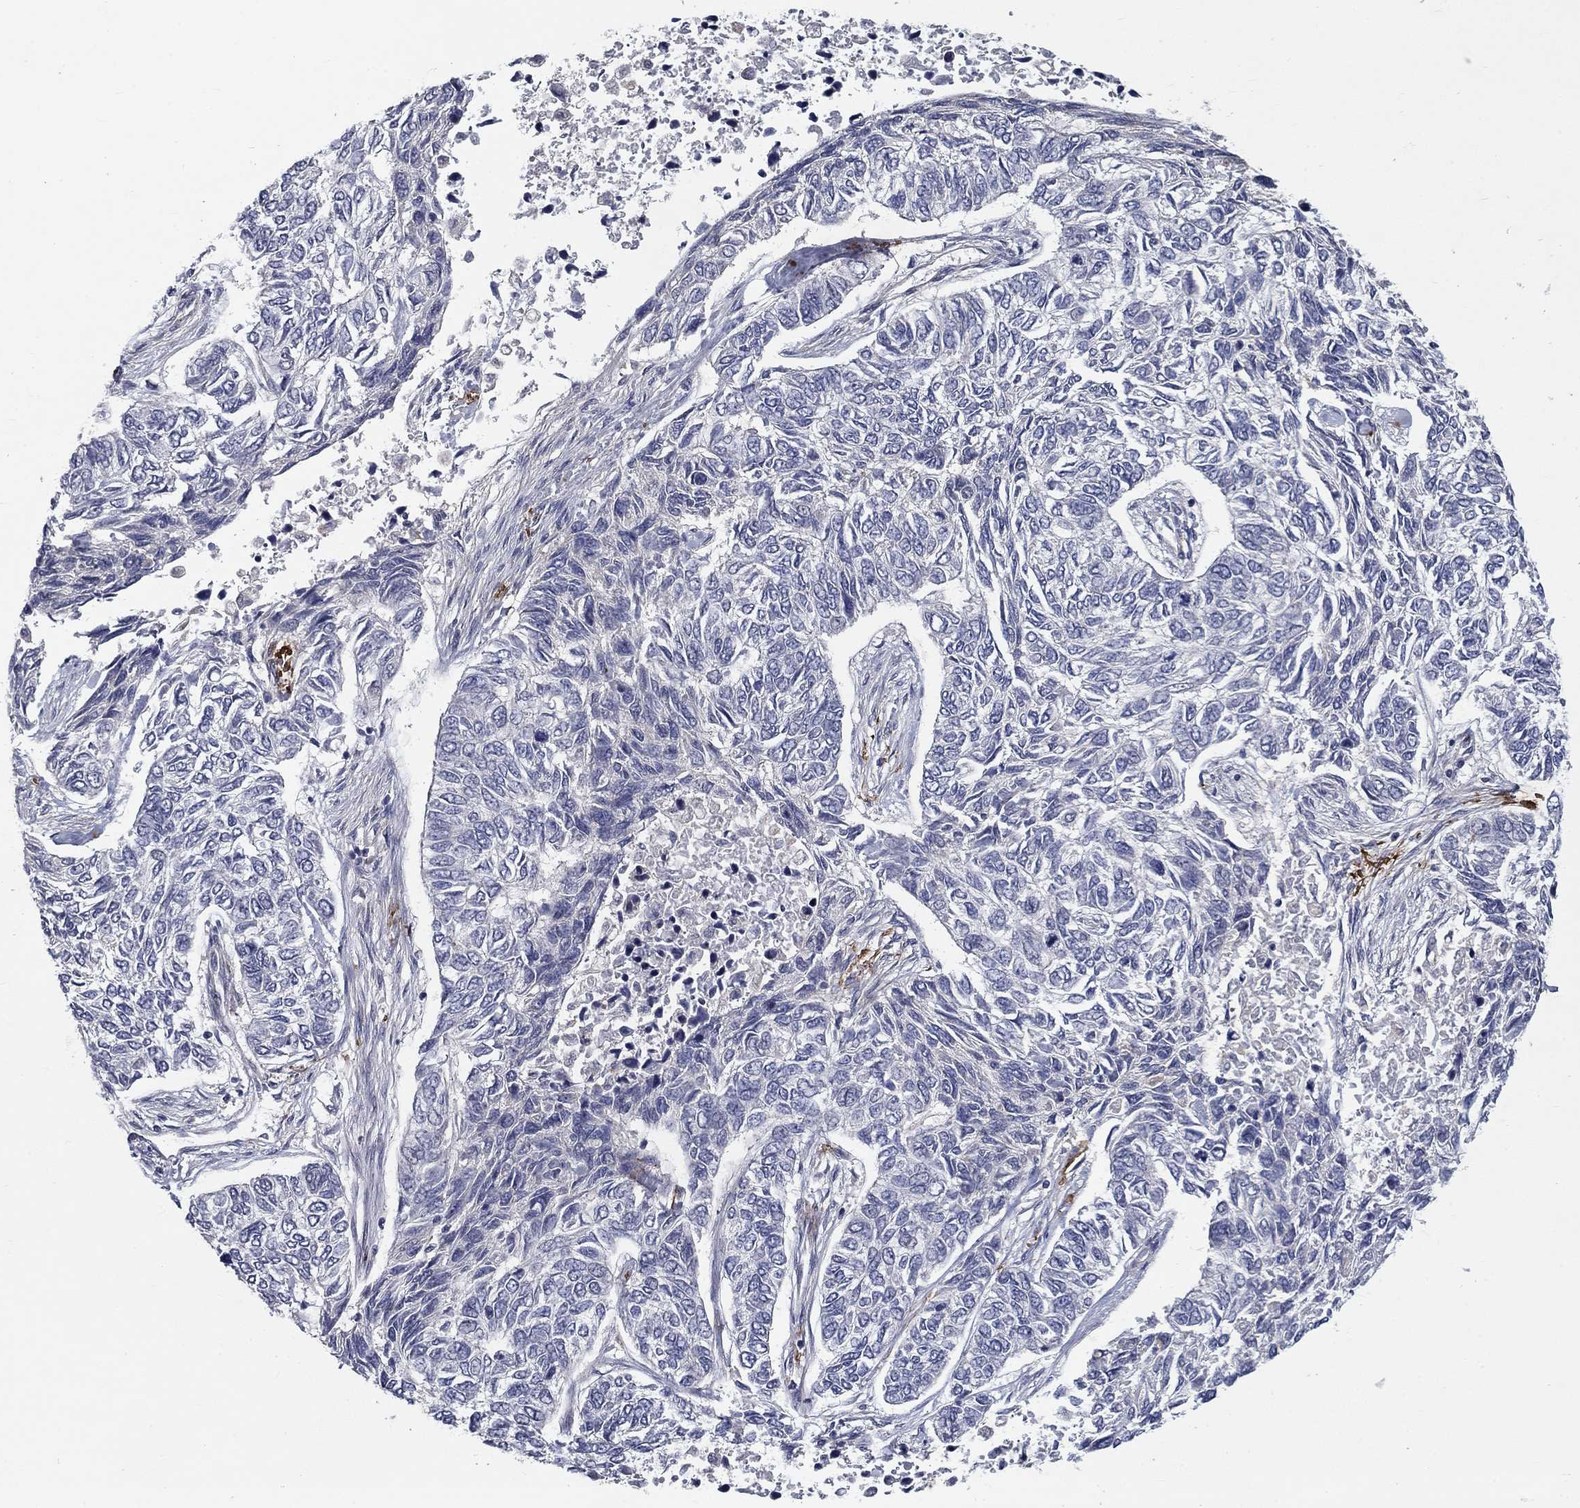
{"staining": {"intensity": "negative", "quantity": "none", "location": "none"}, "tissue": "skin cancer", "cell_type": "Tumor cells", "image_type": "cancer", "snomed": [{"axis": "morphology", "description": "Basal cell carcinoma"}, {"axis": "topography", "description": "Skin"}], "caption": "The histopathology image exhibits no staining of tumor cells in skin basal cell carcinoma.", "gene": "FAM3B", "patient": {"sex": "female", "age": 65}}